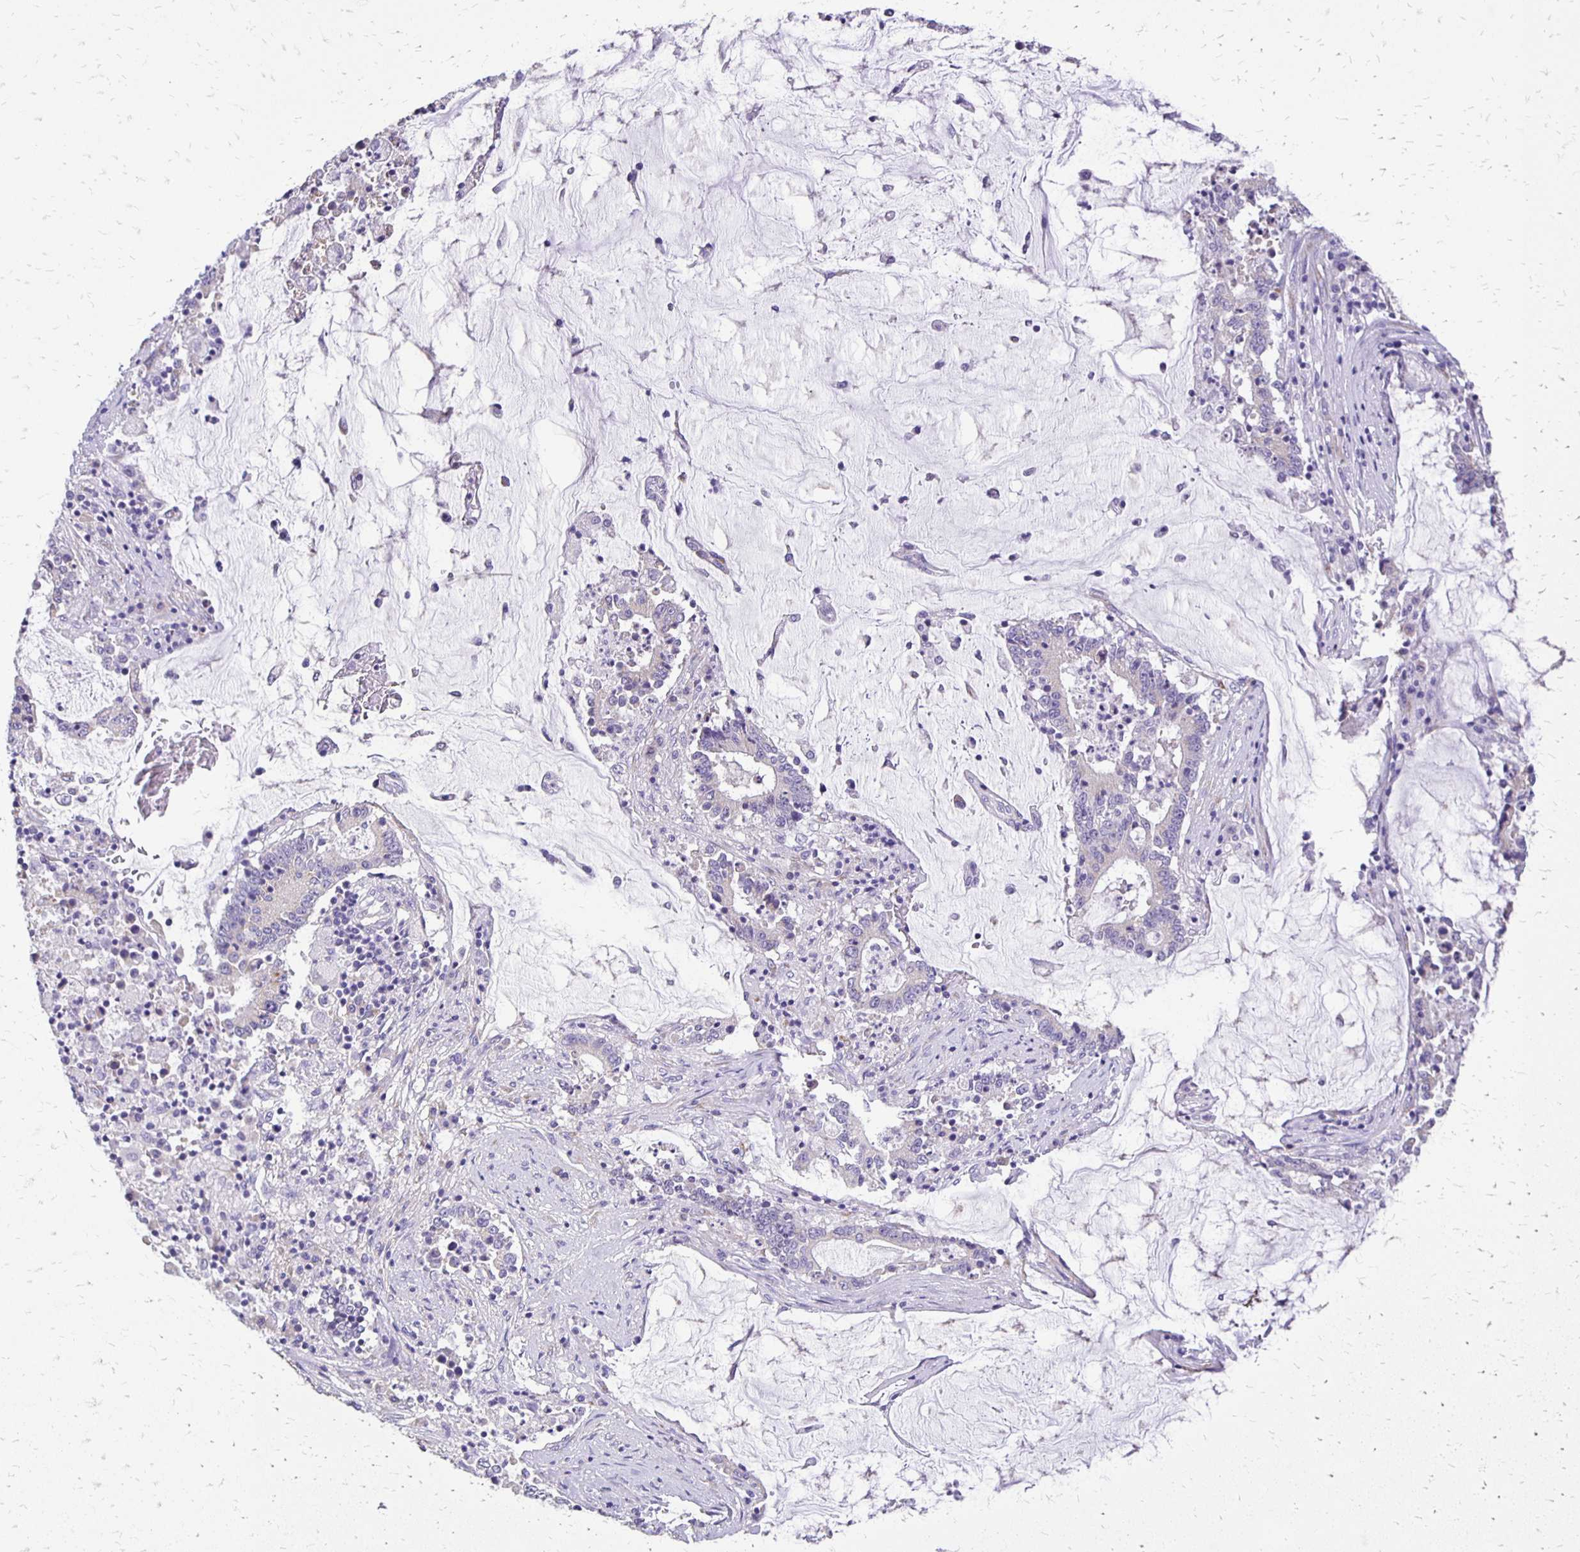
{"staining": {"intensity": "negative", "quantity": "none", "location": "none"}, "tissue": "stomach cancer", "cell_type": "Tumor cells", "image_type": "cancer", "snomed": [{"axis": "morphology", "description": "Adenocarcinoma, NOS"}, {"axis": "topography", "description": "Stomach, upper"}], "caption": "Immunohistochemistry (IHC) of human adenocarcinoma (stomach) displays no expression in tumor cells.", "gene": "ANKRD45", "patient": {"sex": "male", "age": 68}}